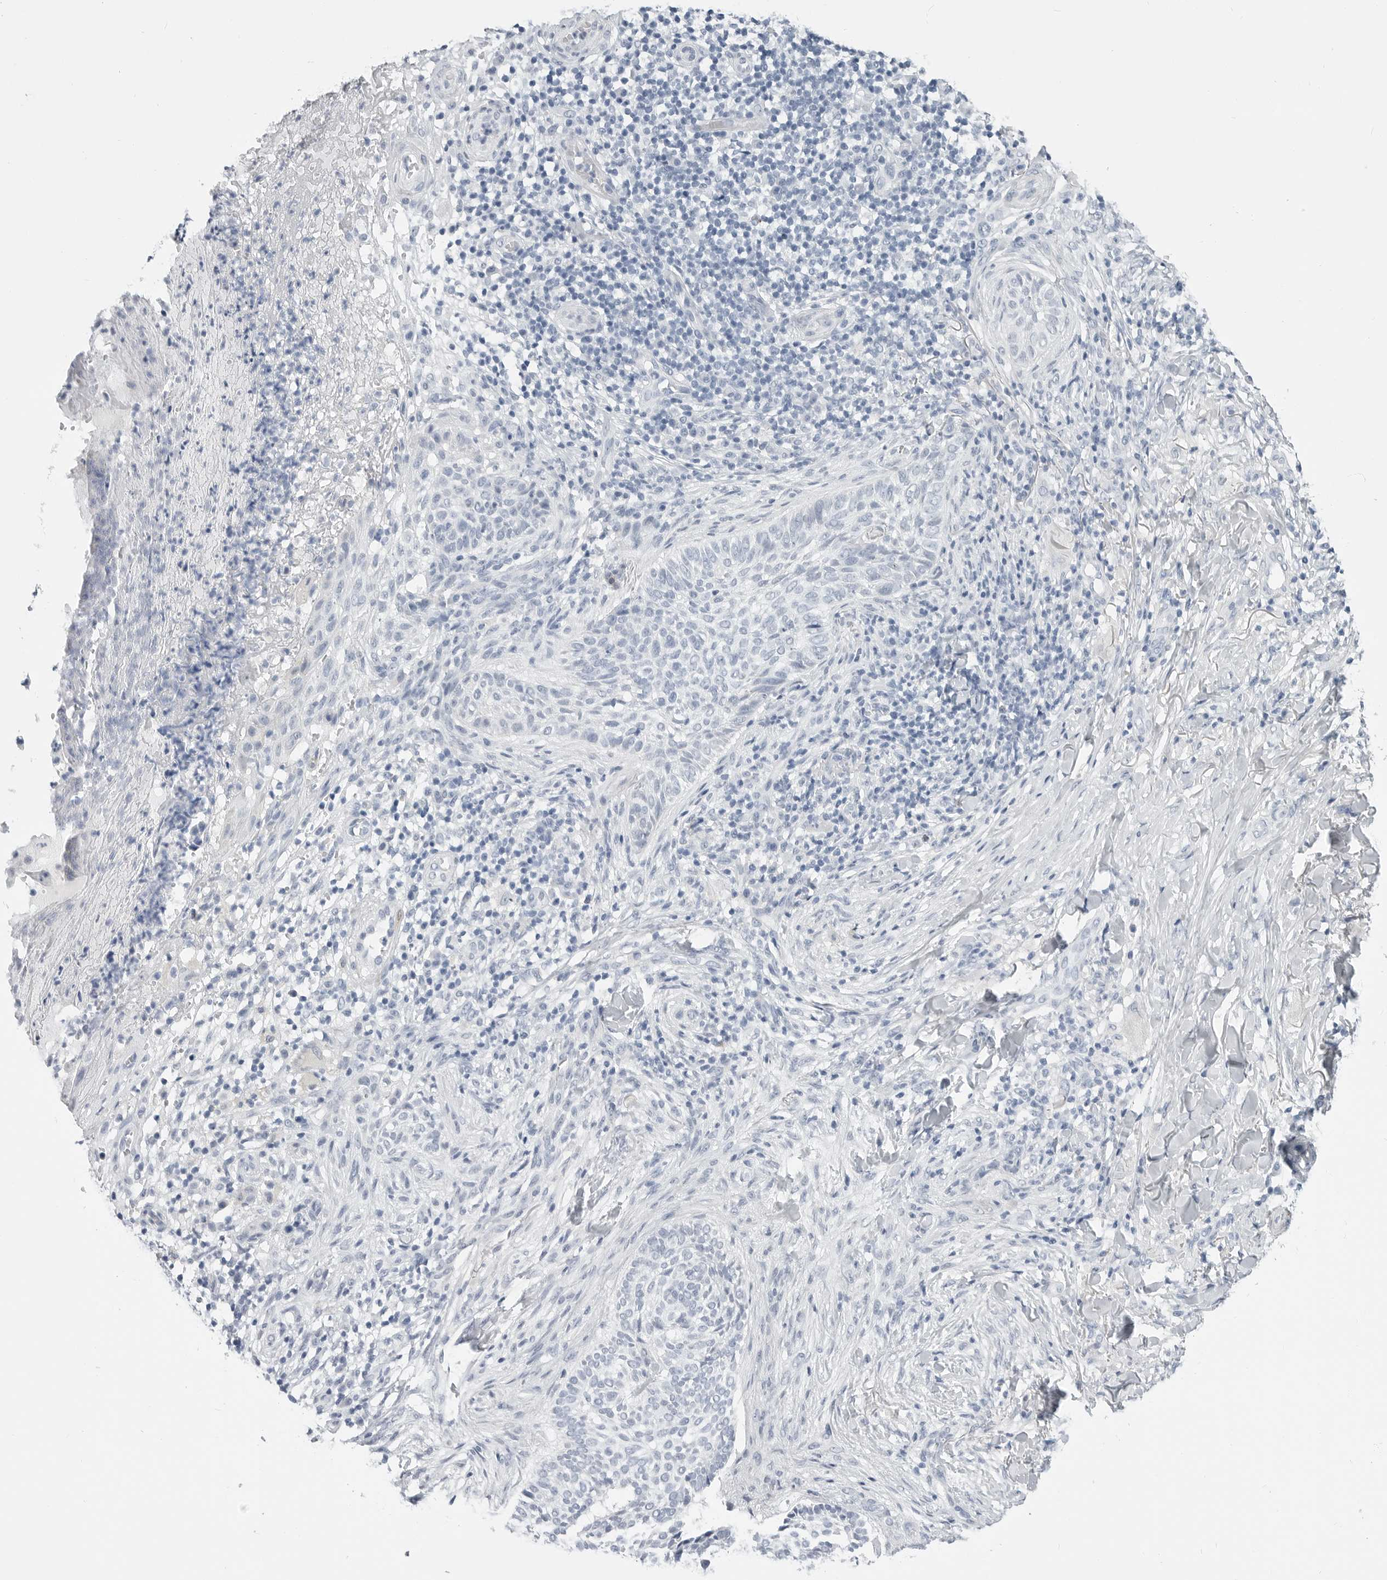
{"staining": {"intensity": "negative", "quantity": "none", "location": "none"}, "tissue": "skin cancer", "cell_type": "Tumor cells", "image_type": "cancer", "snomed": [{"axis": "morphology", "description": "Normal tissue, NOS"}, {"axis": "morphology", "description": "Basal cell carcinoma"}, {"axis": "topography", "description": "Skin"}], "caption": "High power microscopy image of an immunohistochemistry (IHC) image of basal cell carcinoma (skin), revealing no significant expression in tumor cells.", "gene": "PLN", "patient": {"sex": "male", "age": 67}}